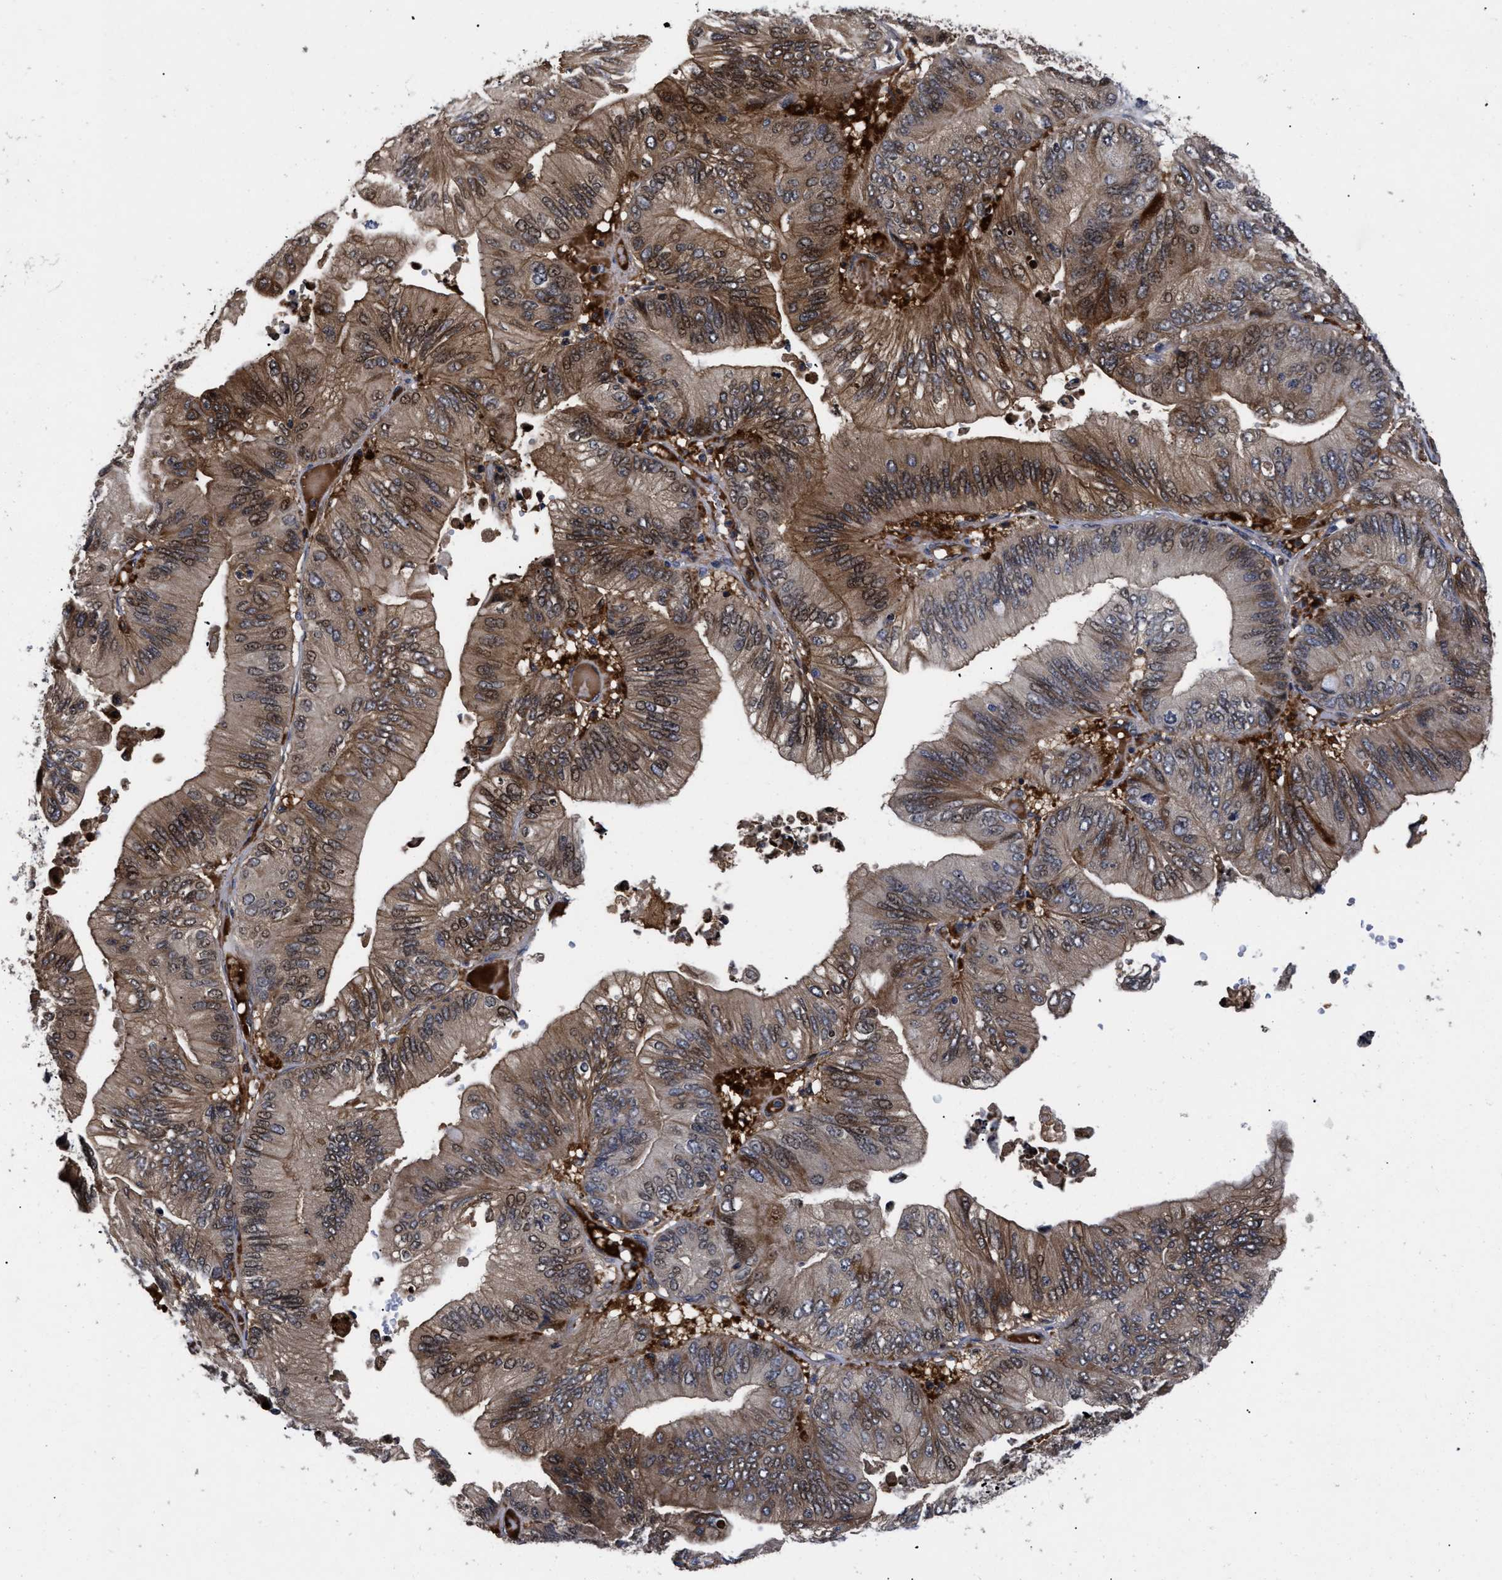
{"staining": {"intensity": "moderate", "quantity": ">75%", "location": "cytoplasmic/membranous,nuclear"}, "tissue": "ovarian cancer", "cell_type": "Tumor cells", "image_type": "cancer", "snomed": [{"axis": "morphology", "description": "Cystadenocarcinoma, mucinous, NOS"}, {"axis": "topography", "description": "Ovary"}], "caption": "Human ovarian mucinous cystadenocarcinoma stained with a protein marker exhibits moderate staining in tumor cells.", "gene": "FAM200A", "patient": {"sex": "female", "age": 61}}